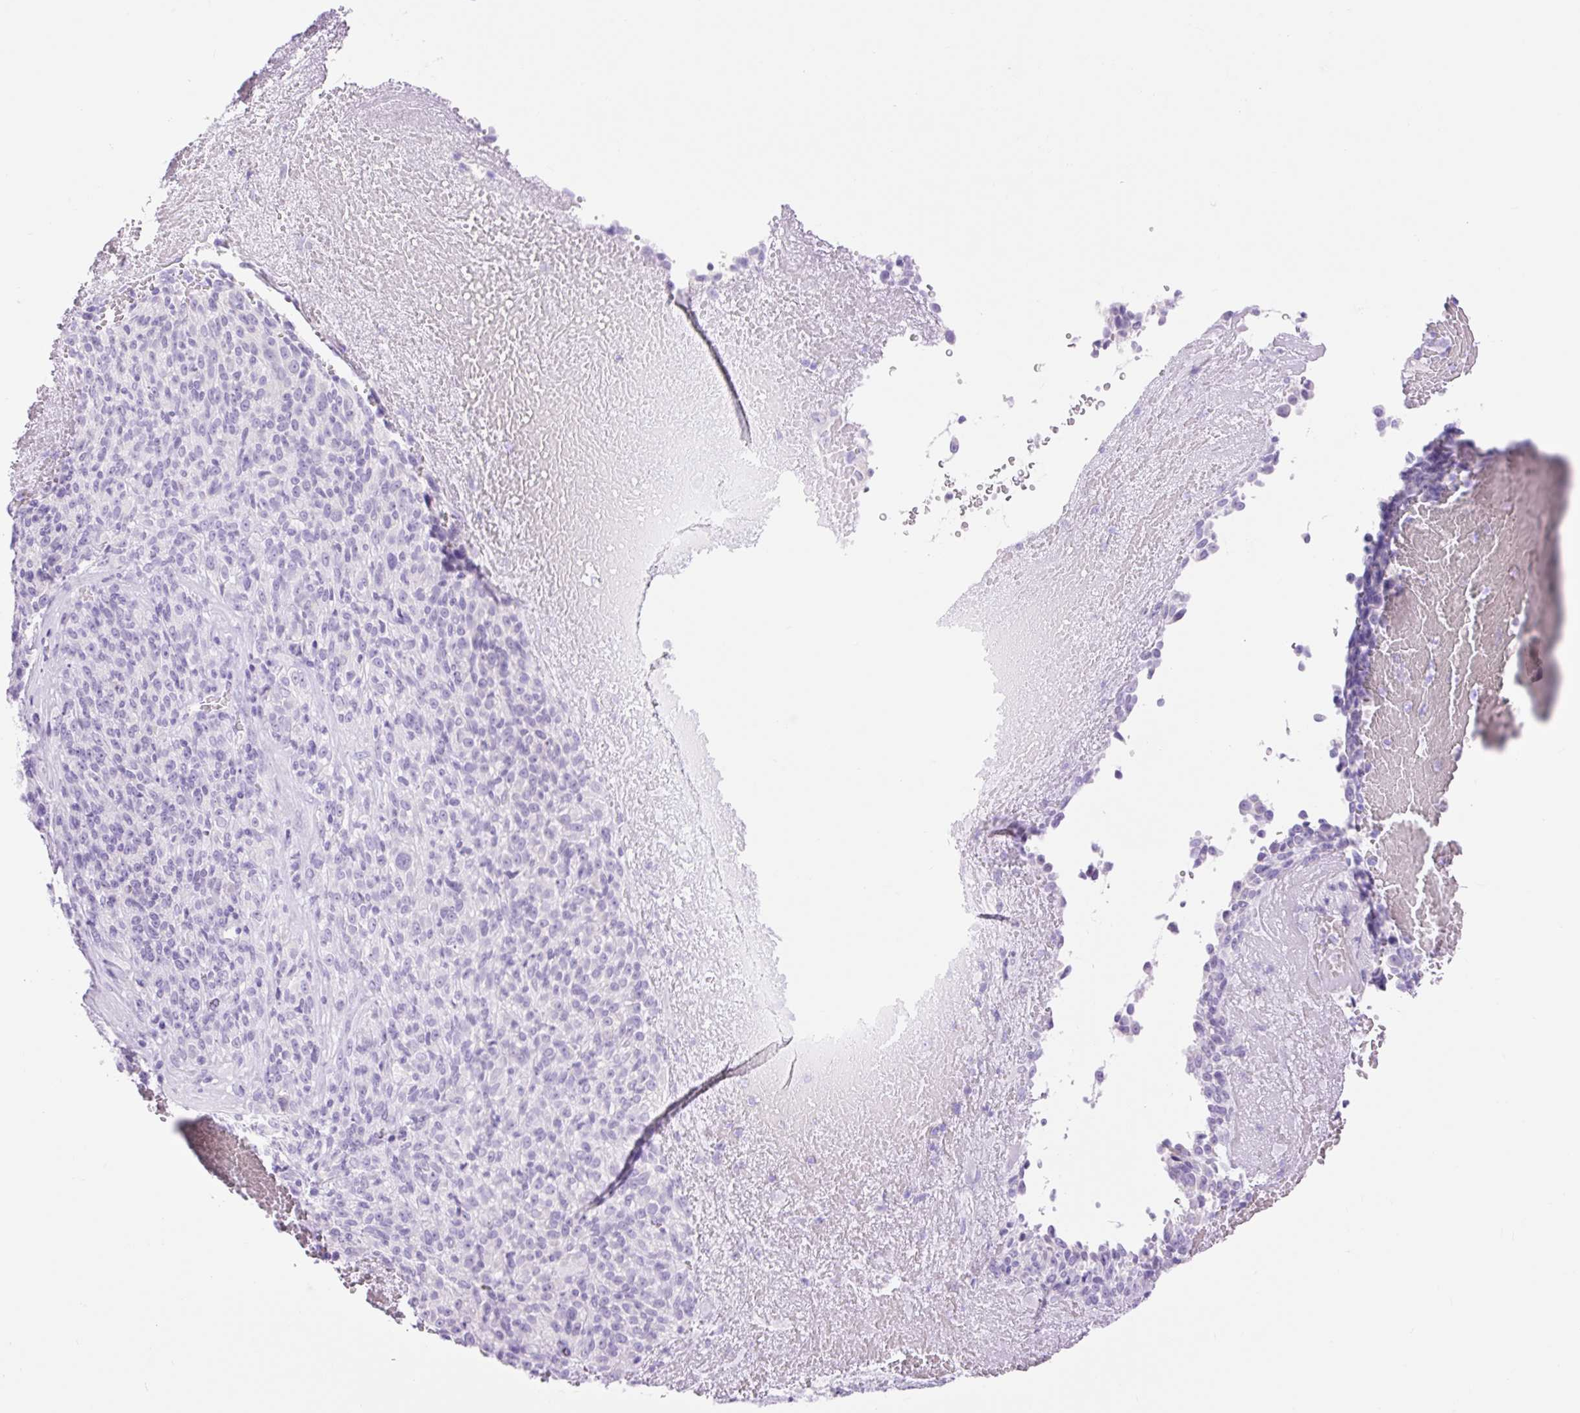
{"staining": {"intensity": "negative", "quantity": "none", "location": "none"}, "tissue": "melanoma", "cell_type": "Tumor cells", "image_type": "cancer", "snomed": [{"axis": "morphology", "description": "Malignant melanoma, Metastatic site"}, {"axis": "topography", "description": "Brain"}], "caption": "There is no significant positivity in tumor cells of melanoma. (Stains: DAB IHC with hematoxylin counter stain, Microscopy: brightfield microscopy at high magnification).", "gene": "SLC25A40", "patient": {"sex": "female", "age": 56}}